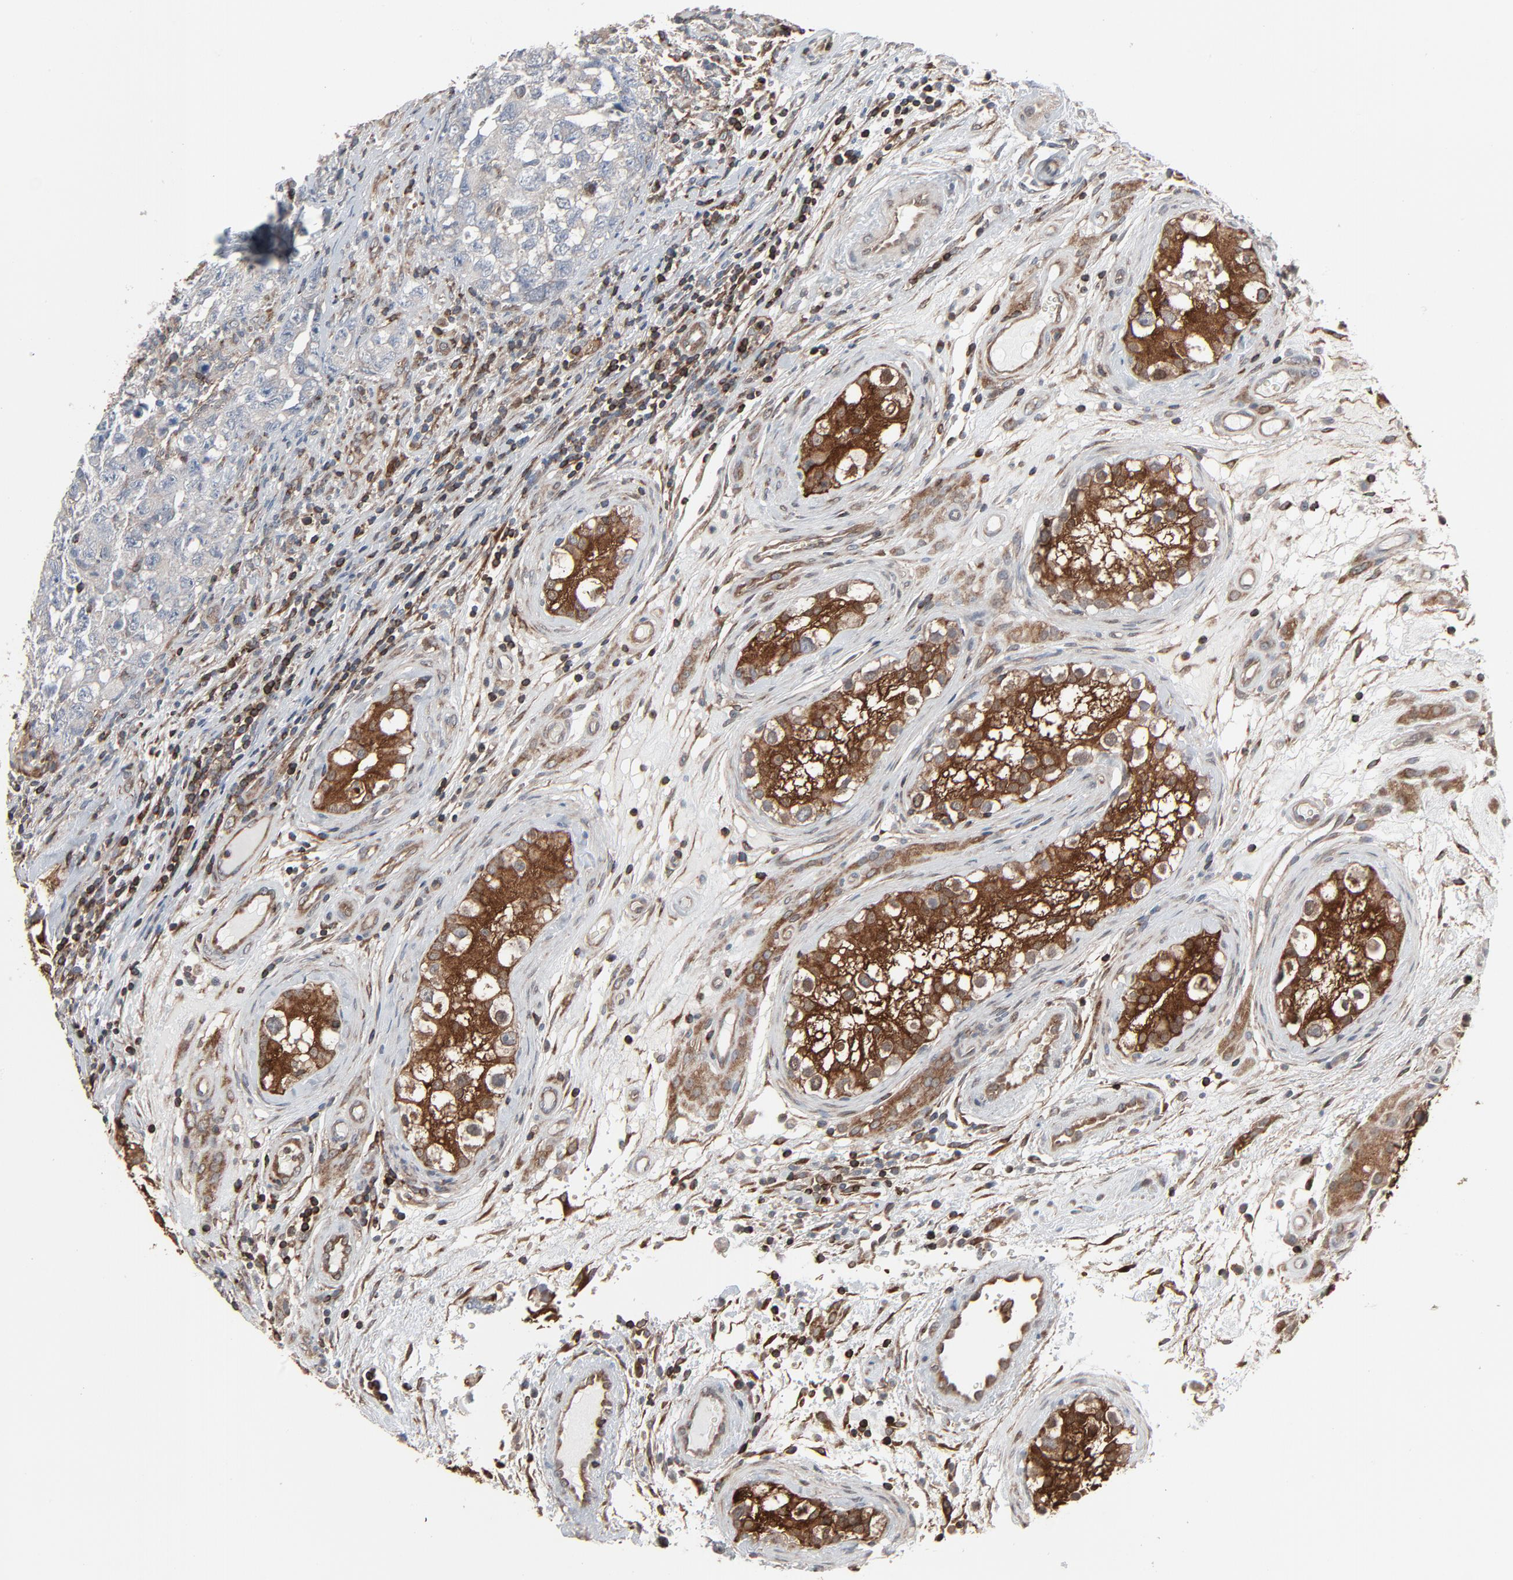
{"staining": {"intensity": "negative", "quantity": "none", "location": "none"}, "tissue": "testis cancer", "cell_type": "Tumor cells", "image_type": "cancer", "snomed": [{"axis": "morphology", "description": "Carcinoma, Embryonal, NOS"}, {"axis": "topography", "description": "Testis"}], "caption": "The photomicrograph shows no significant expression in tumor cells of testis cancer (embryonal carcinoma).", "gene": "OPTN", "patient": {"sex": "male", "age": 31}}